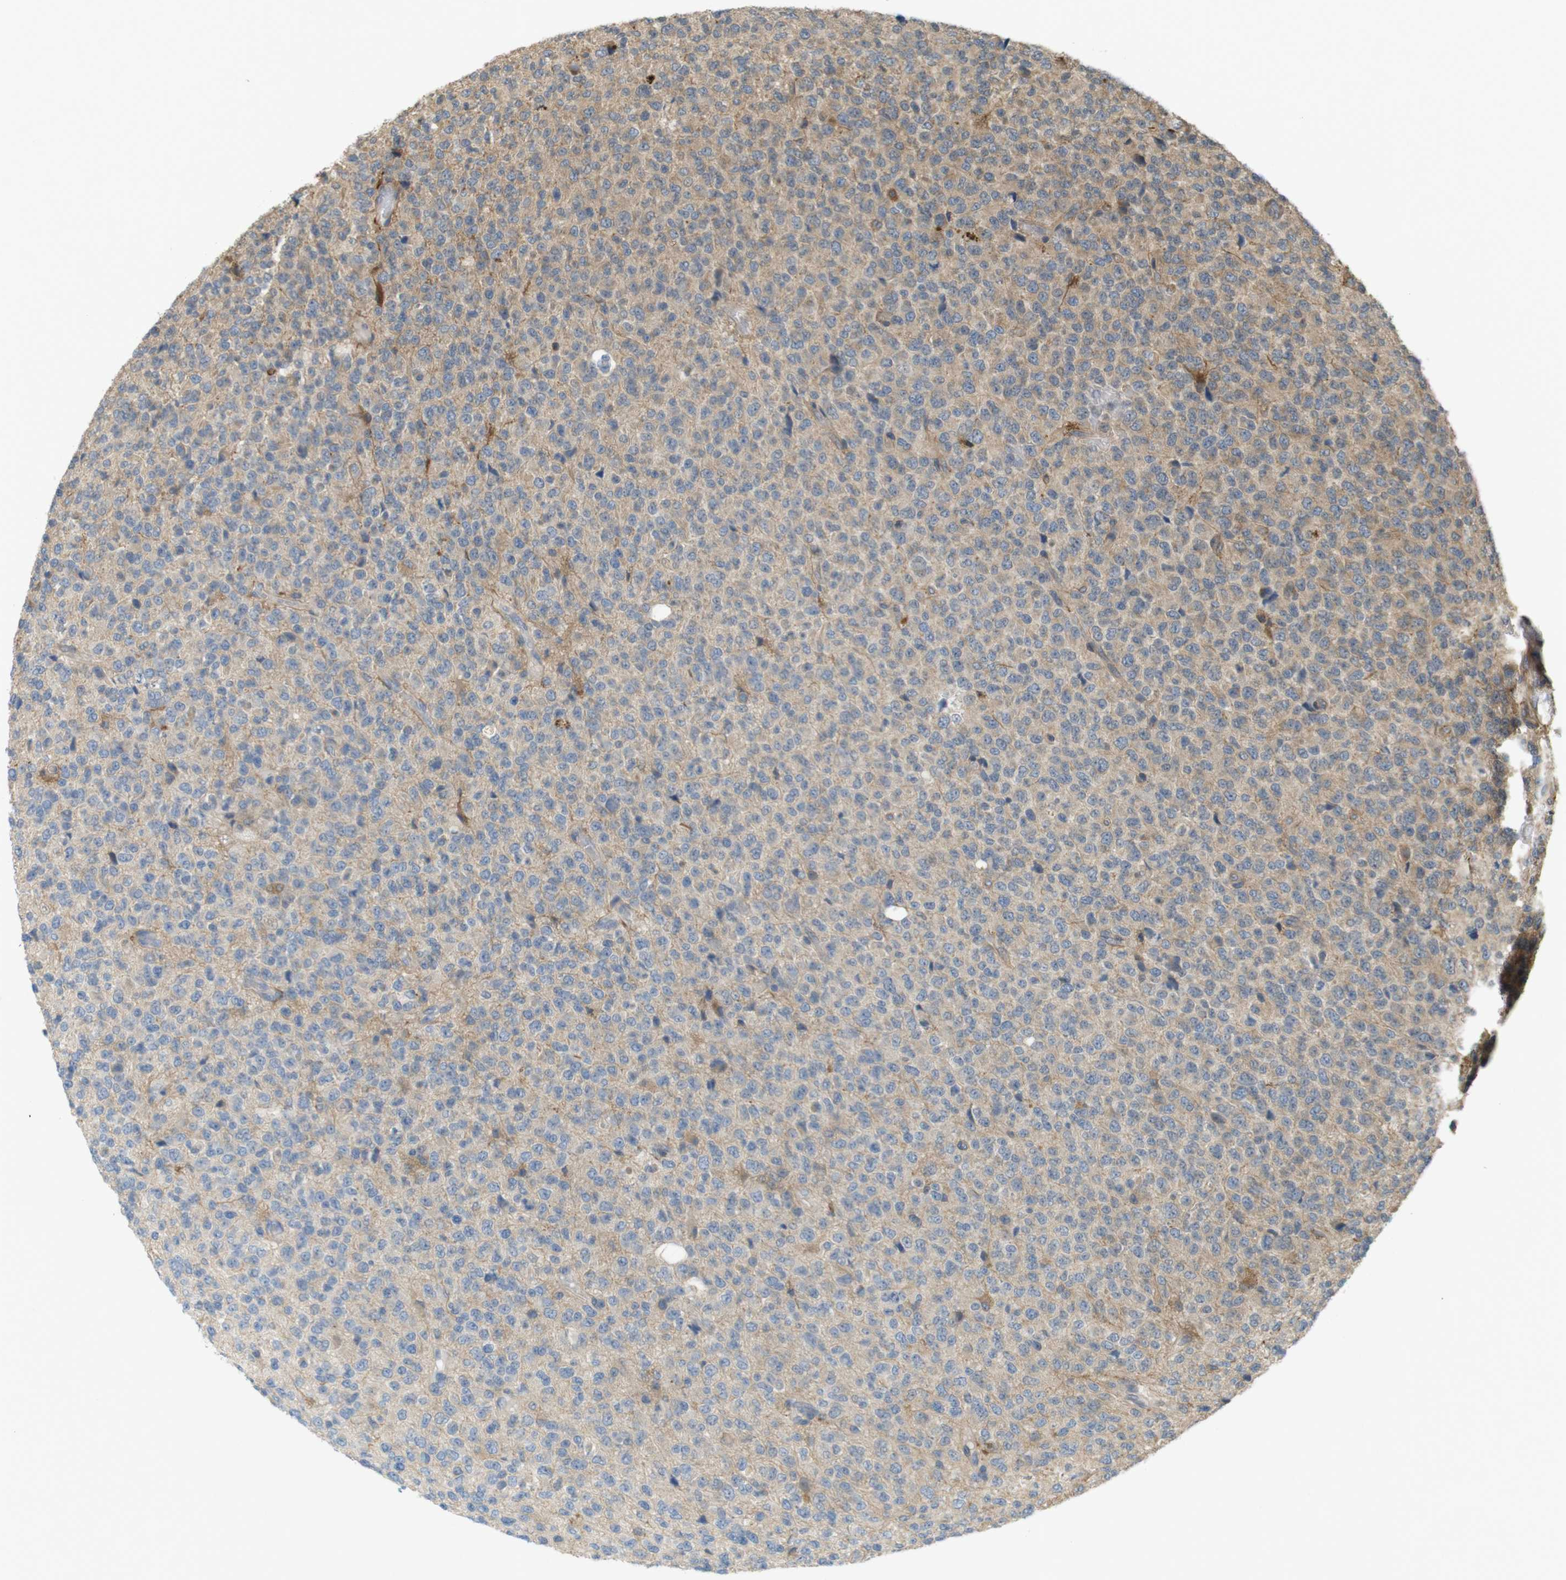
{"staining": {"intensity": "negative", "quantity": "none", "location": "none"}, "tissue": "glioma", "cell_type": "Tumor cells", "image_type": "cancer", "snomed": [{"axis": "morphology", "description": "Glioma, malignant, High grade"}, {"axis": "topography", "description": "pancreas cauda"}], "caption": "Immunohistochemistry of glioma reveals no positivity in tumor cells. The staining is performed using DAB brown chromogen with nuclei counter-stained in using hematoxylin.", "gene": "RNF130", "patient": {"sex": "male", "age": 60}}